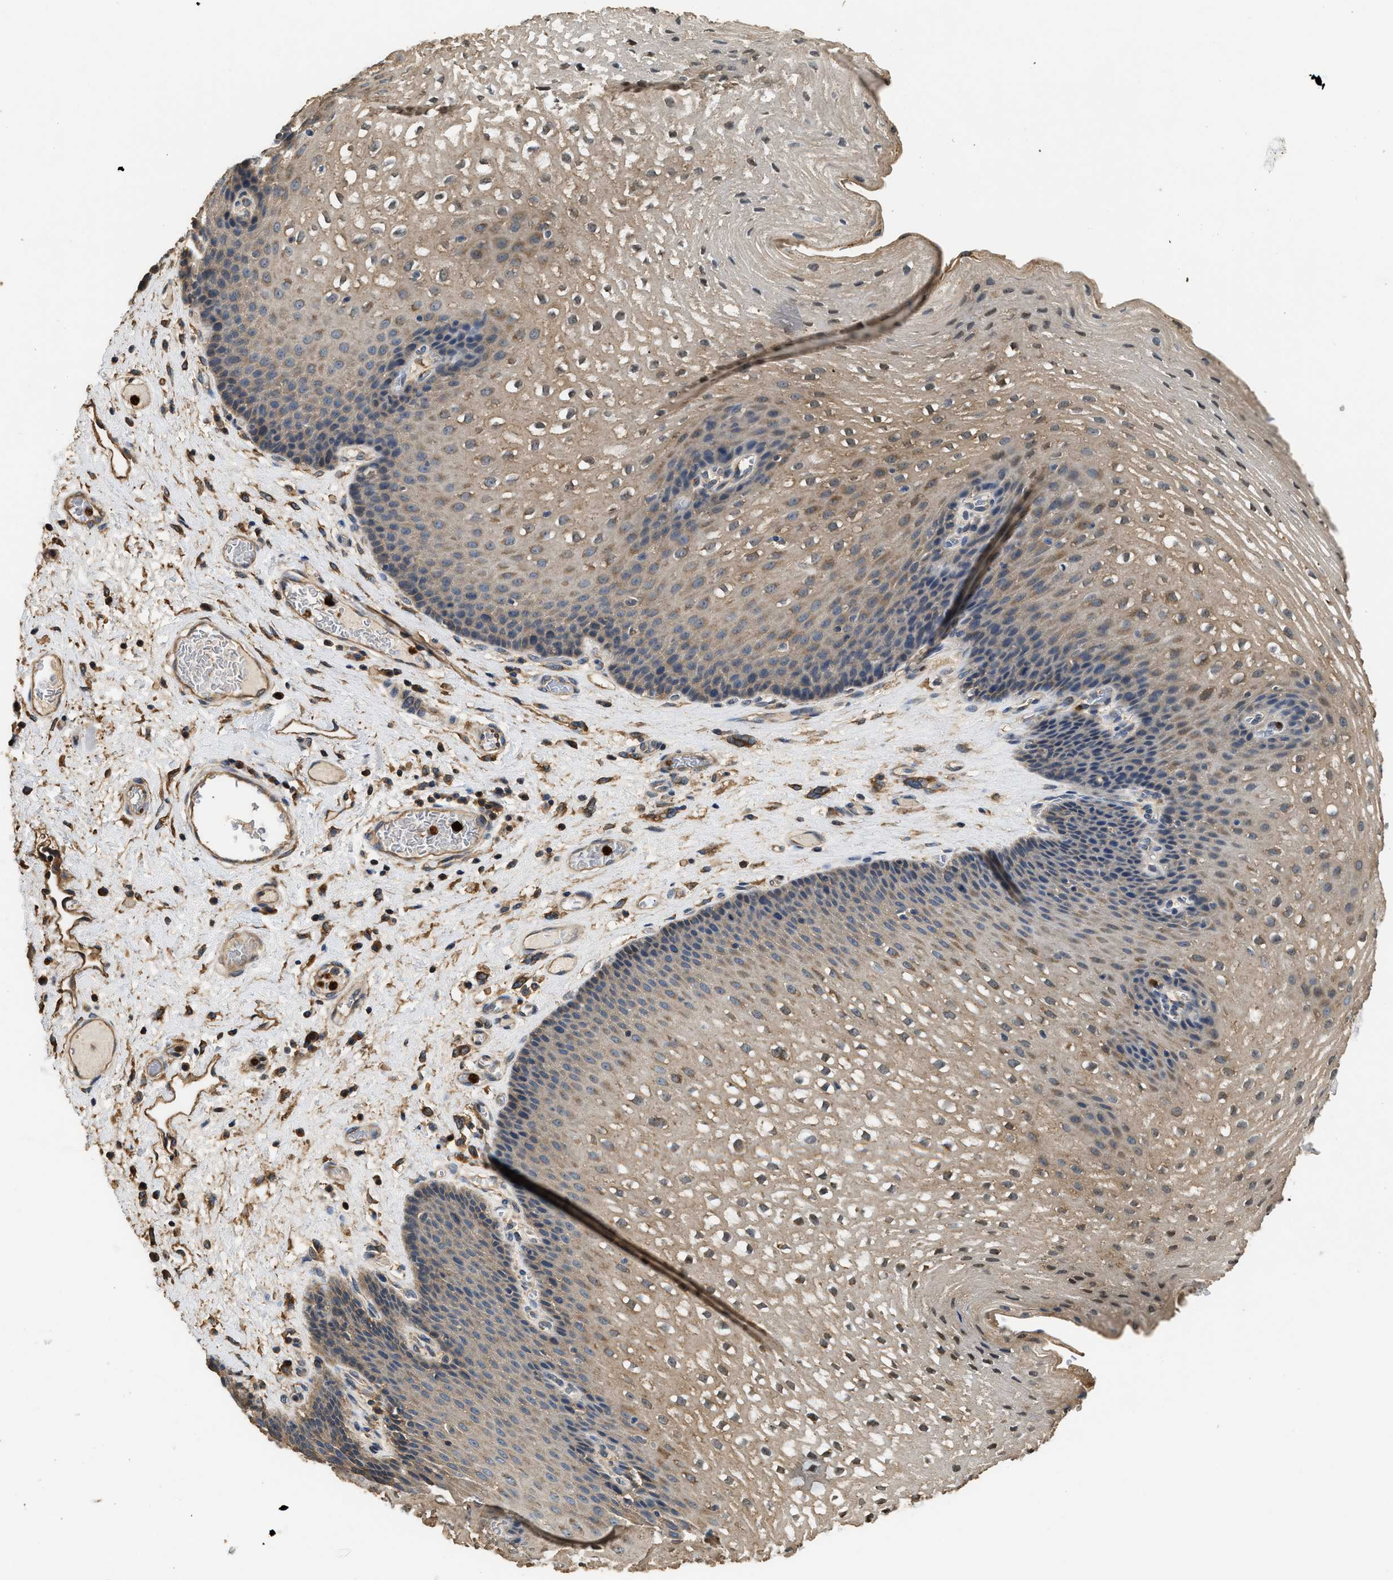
{"staining": {"intensity": "moderate", "quantity": "25%-75%", "location": "cytoplasmic/membranous,nuclear"}, "tissue": "esophagus", "cell_type": "Squamous epithelial cells", "image_type": "normal", "snomed": [{"axis": "morphology", "description": "Normal tissue, NOS"}, {"axis": "topography", "description": "Esophagus"}], "caption": "Normal esophagus shows moderate cytoplasmic/membranous,nuclear expression in approximately 25%-75% of squamous epithelial cells, visualized by immunohistochemistry.", "gene": "ANXA3", "patient": {"sex": "male", "age": 48}}